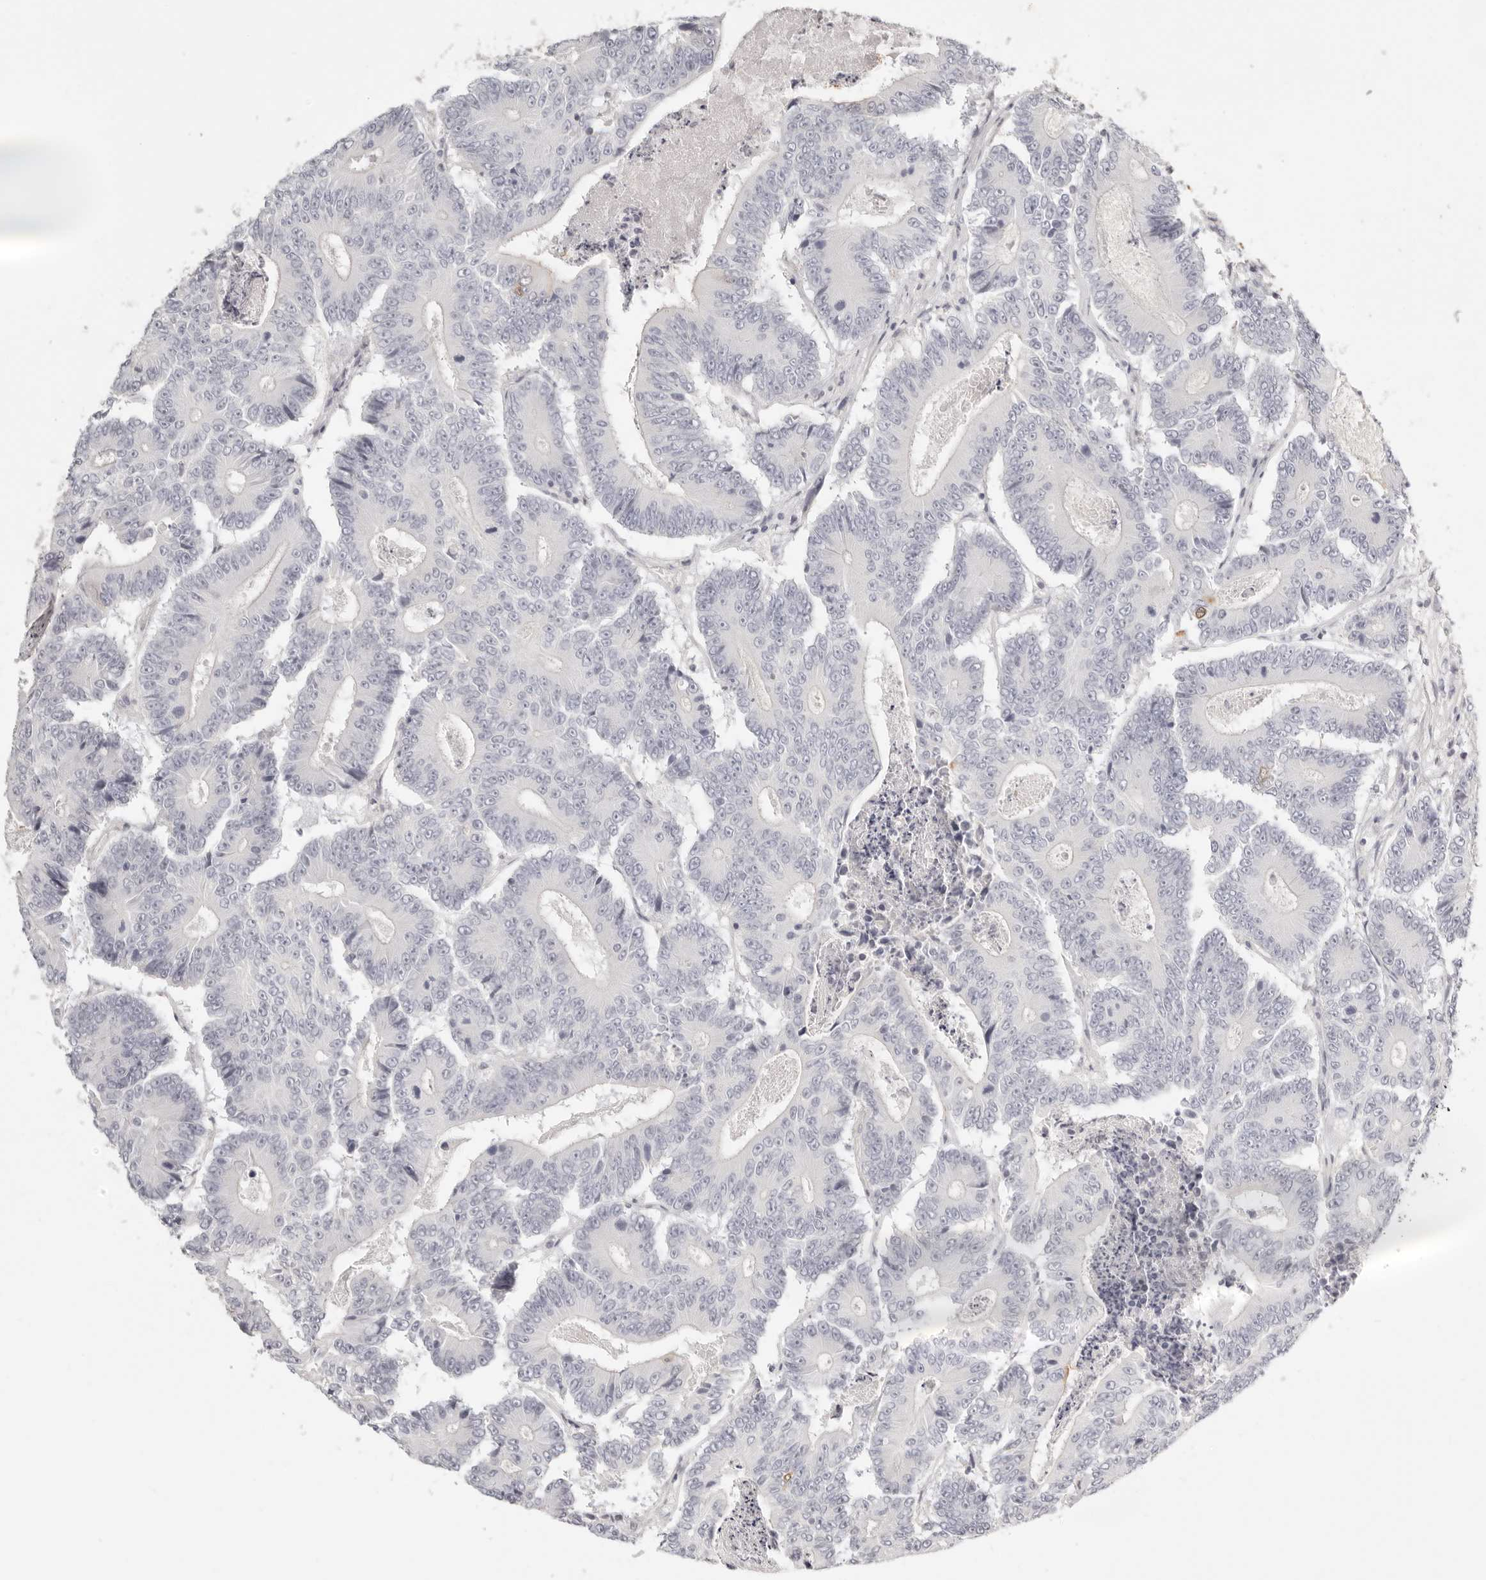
{"staining": {"intensity": "negative", "quantity": "none", "location": "none"}, "tissue": "colorectal cancer", "cell_type": "Tumor cells", "image_type": "cancer", "snomed": [{"axis": "morphology", "description": "Adenocarcinoma, NOS"}, {"axis": "topography", "description": "Colon"}], "caption": "The photomicrograph displays no staining of tumor cells in adenocarcinoma (colorectal).", "gene": "FABP1", "patient": {"sex": "male", "age": 83}}